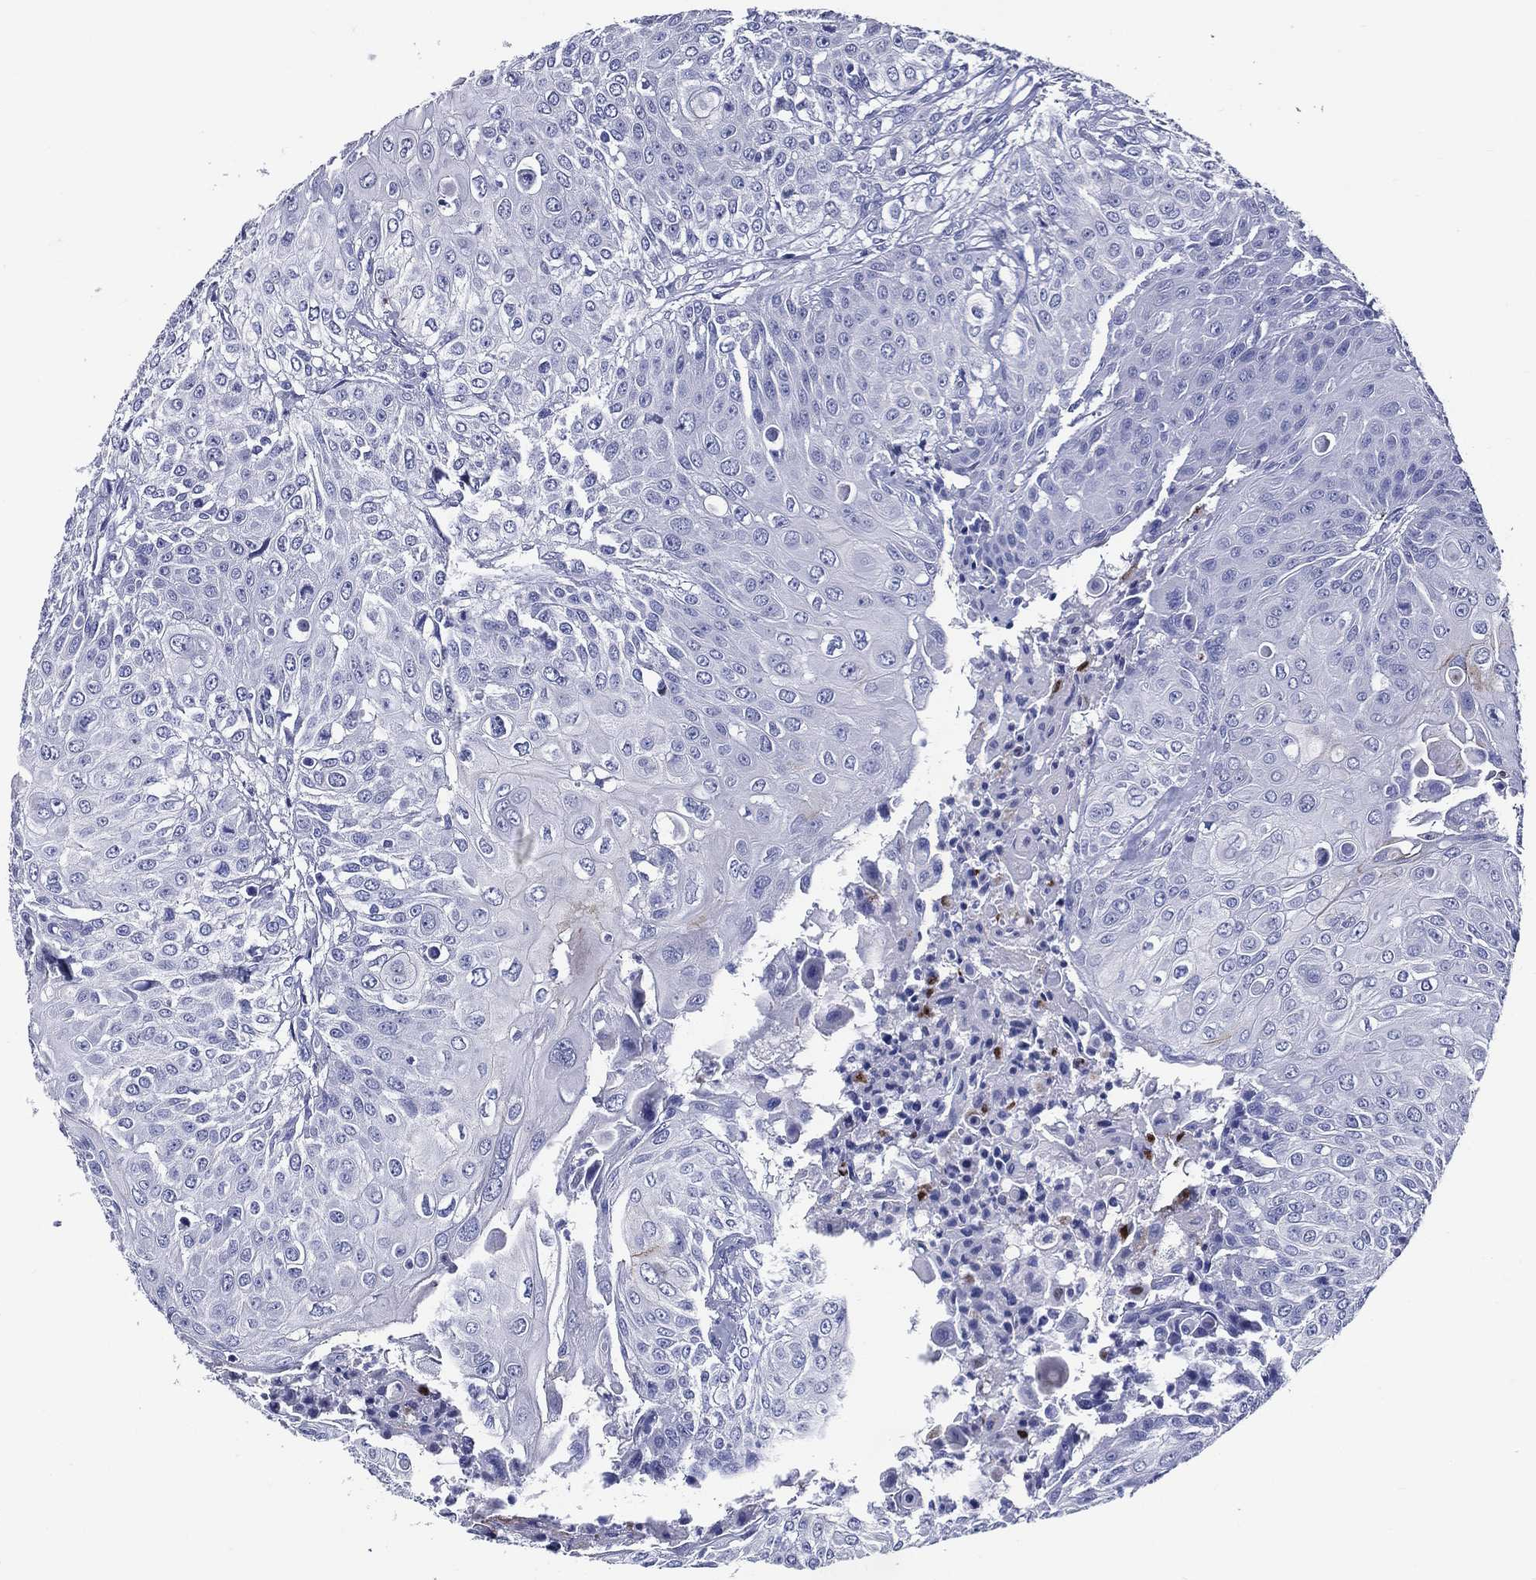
{"staining": {"intensity": "negative", "quantity": "none", "location": "none"}, "tissue": "urothelial cancer", "cell_type": "Tumor cells", "image_type": "cancer", "snomed": [{"axis": "morphology", "description": "Urothelial carcinoma, High grade"}, {"axis": "topography", "description": "Urinary bladder"}], "caption": "High magnification brightfield microscopy of urothelial carcinoma (high-grade) stained with DAB (brown) and counterstained with hematoxylin (blue): tumor cells show no significant positivity. (DAB immunohistochemistry visualized using brightfield microscopy, high magnification).", "gene": "ACE2", "patient": {"sex": "female", "age": 79}}